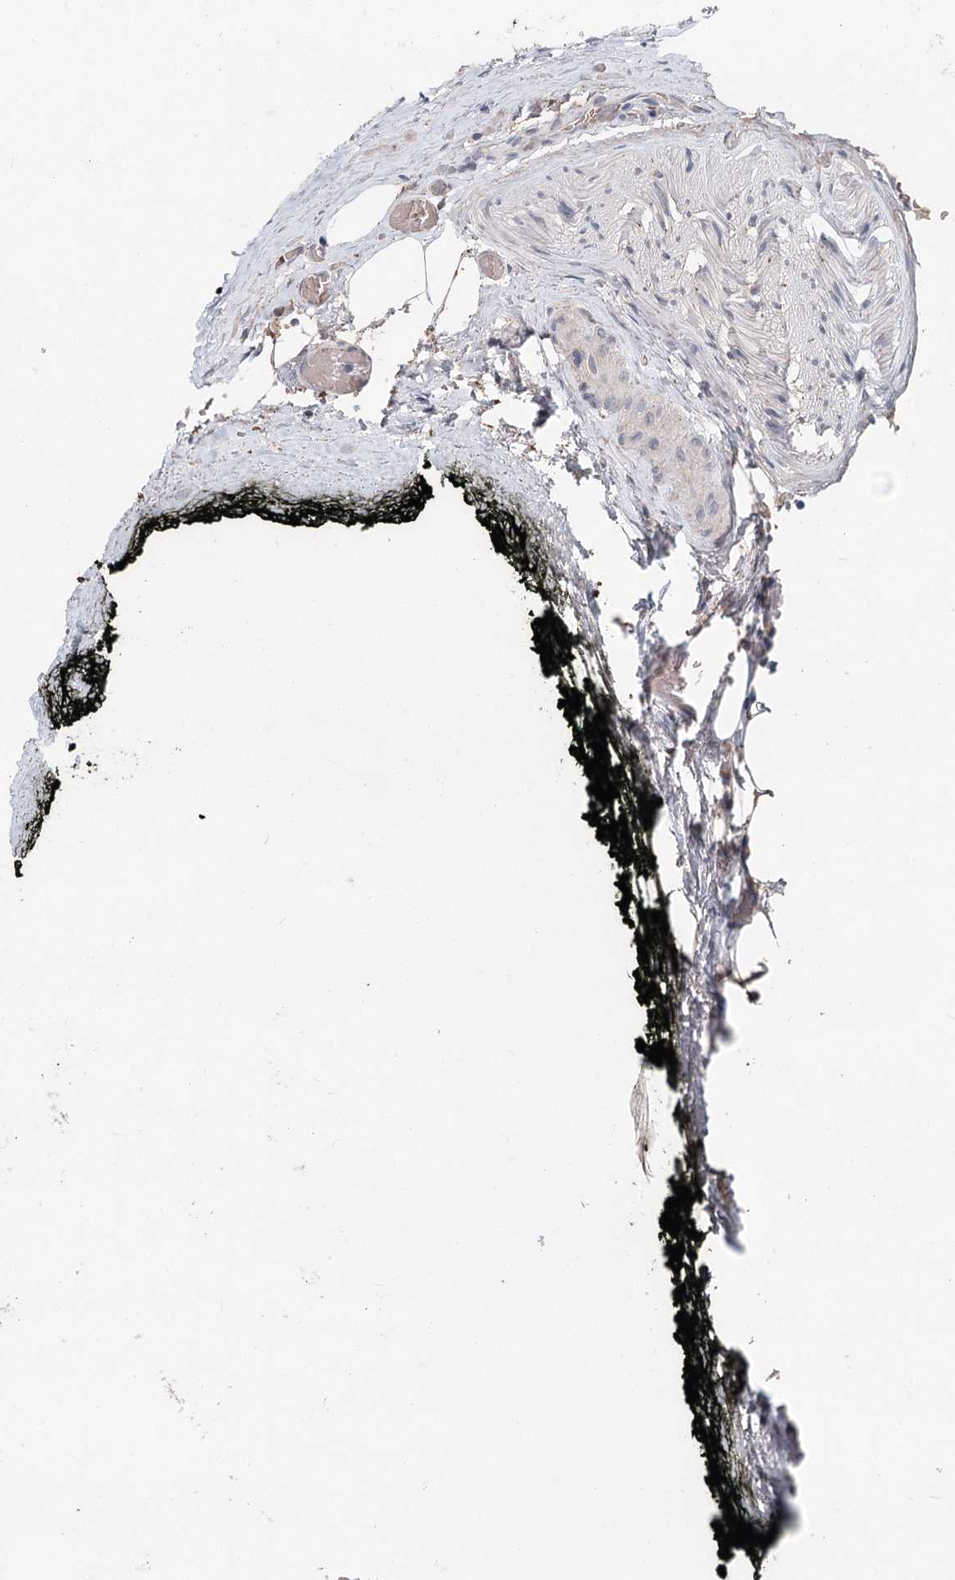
{"staining": {"intensity": "negative", "quantity": "none", "location": "none"}, "tissue": "prostate cancer", "cell_type": "Tumor cells", "image_type": "cancer", "snomed": [{"axis": "morphology", "description": "Adenocarcinoma, High grade"}, {"axis": "topography", "description": "Prostate"}], "caption": "This histopathology image is of prostate cancer (adenocarcinoma (high-grade)) stained with immunohistochemistry to label a protein in brown with the nuclei are counter-stained blue. There is no expression in tumor cells.", "gene": "FBXO7", "patient": {"sex": "male", "age": 68}}